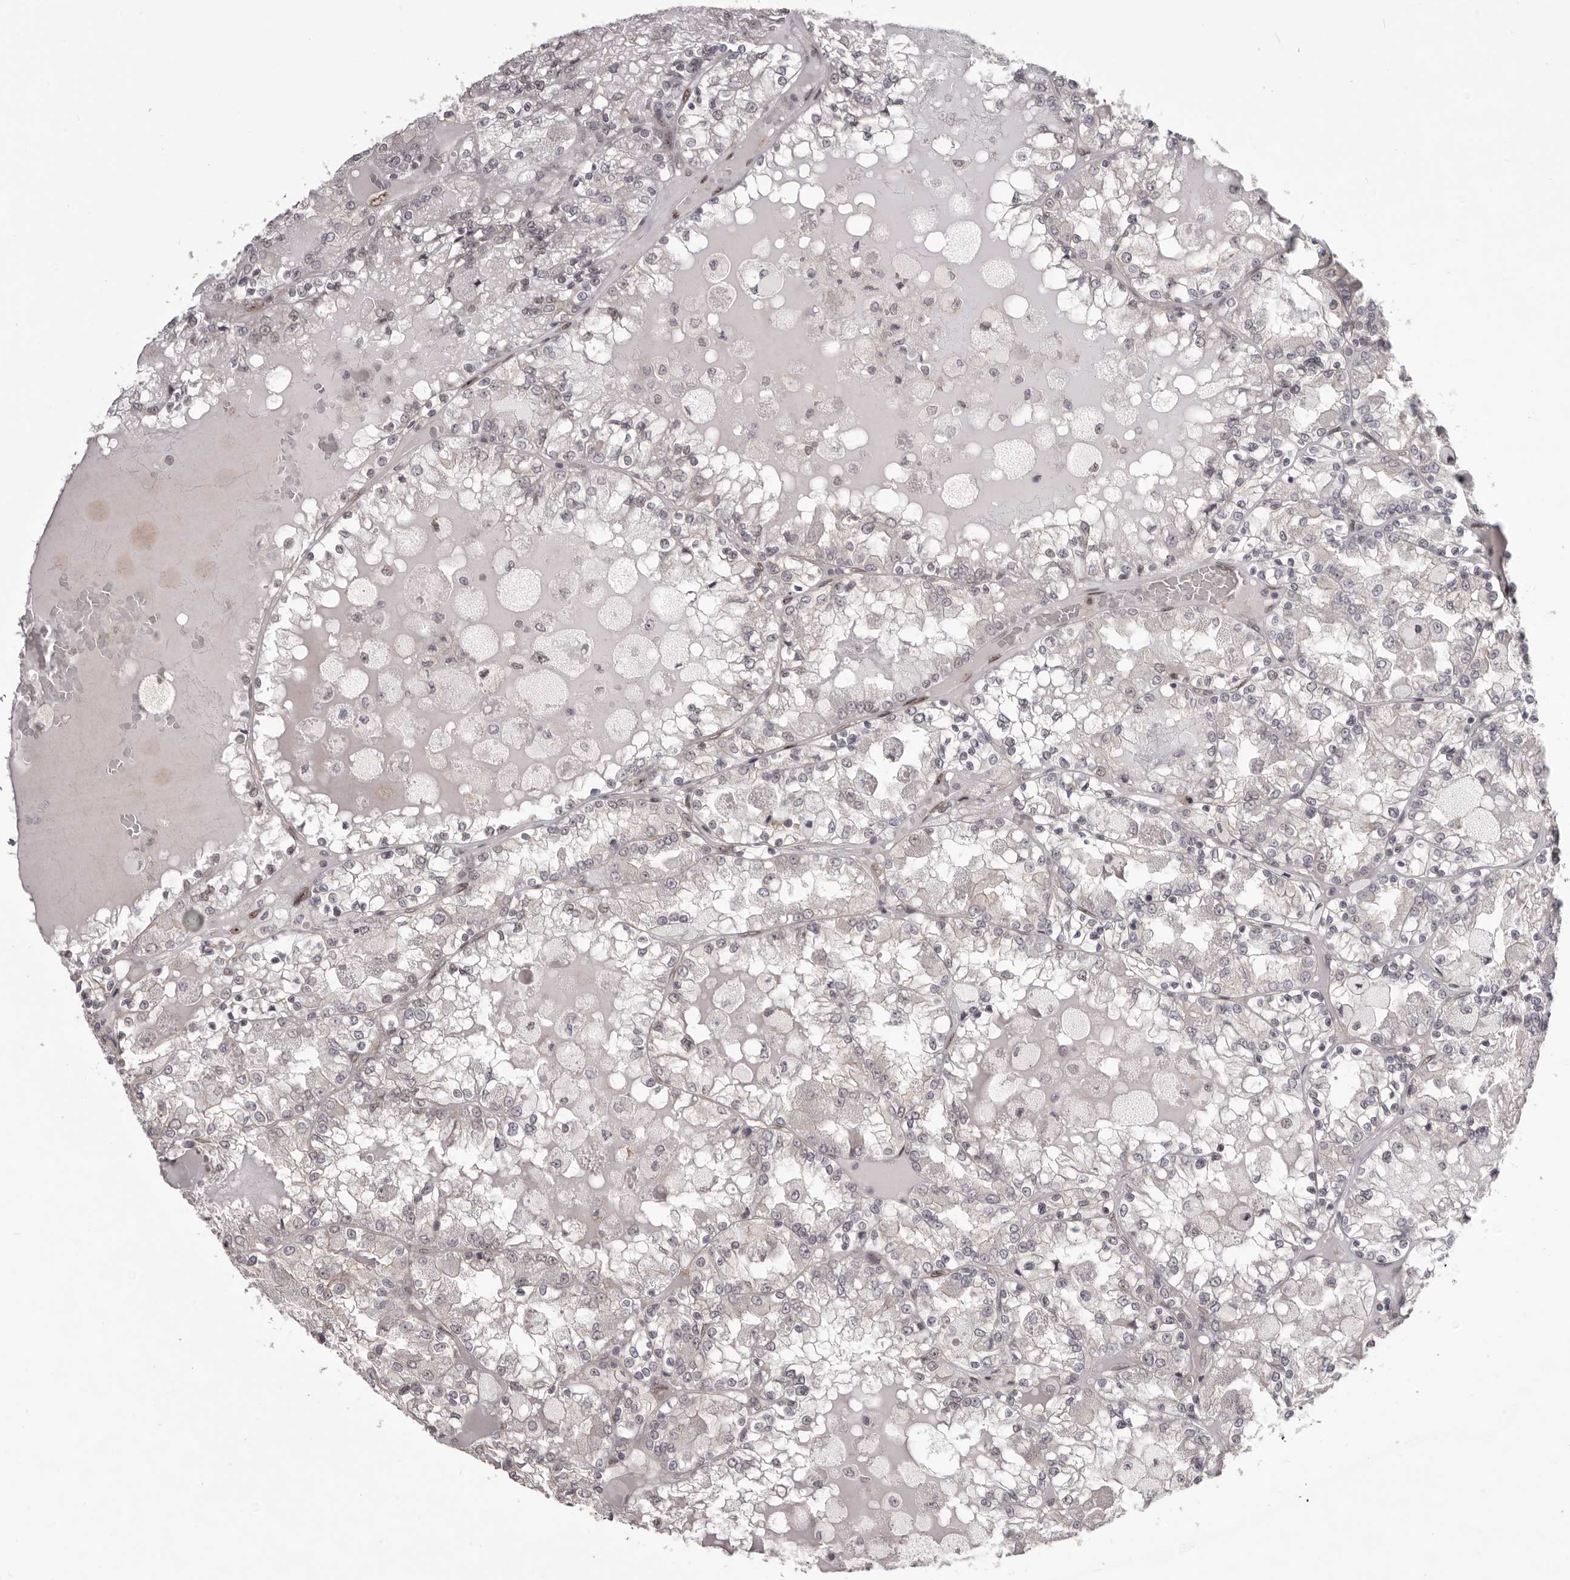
{"staining": {"intensity": "negative", "quantity": "none", "location": "none"}, "tissue": "renal cancer", "cell_type": "Tumor cells", "image_type": "cancer", "snomed": [{"axis": "morphology", "description": "Adenocarcinoma, NOS"}, {"axis": "topography", "description": "Kidney"}], "caption": "Immunohistochemistry (IHC) photomicrograph of neoplastic tissue: human adenocarcinoma (renal) stained with DAB exhibits no significant protein positivity in tumor cells.", "gene": "RNF2", "patient": {"sex": "female", "age": 56}}